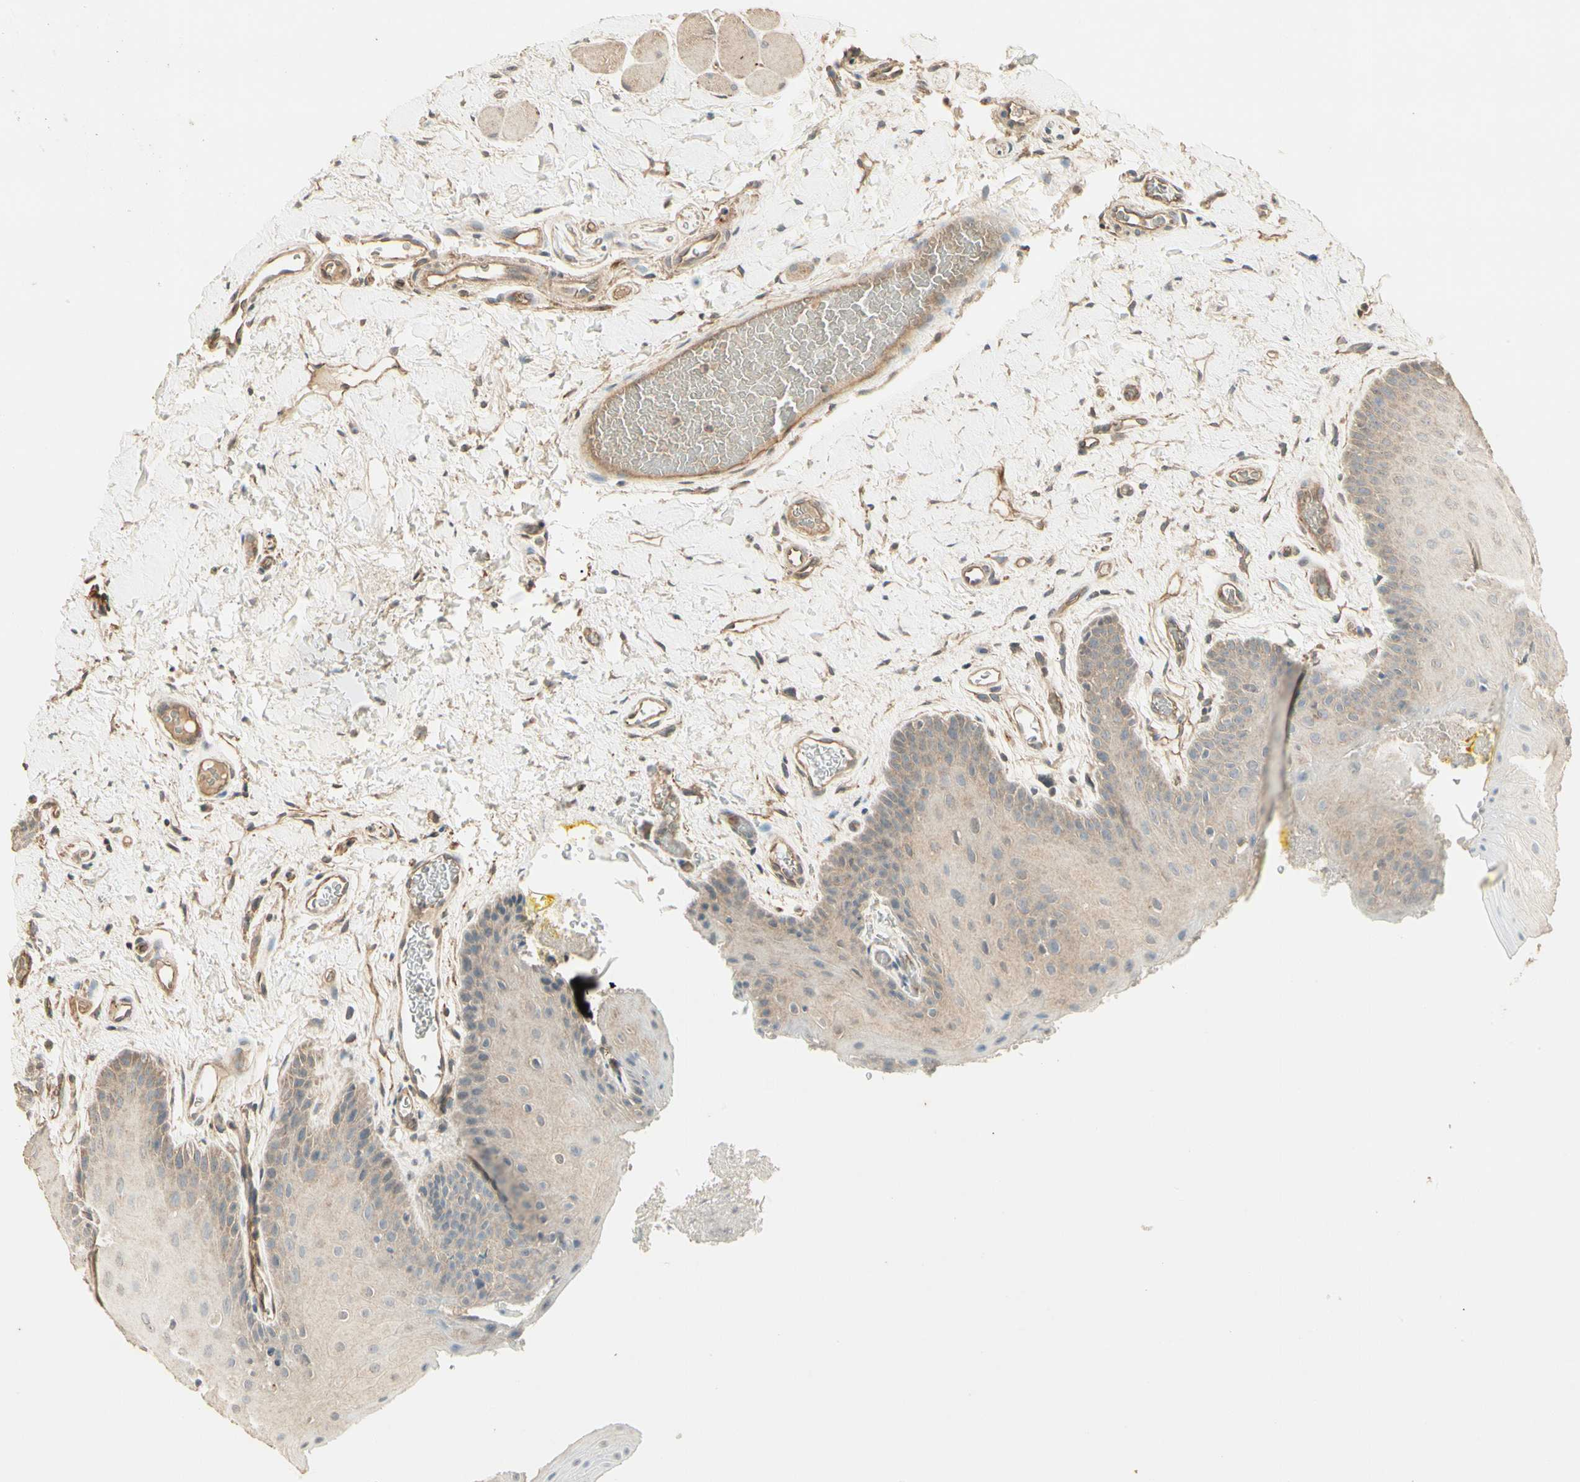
{"staining": {"intensity": "moderate", "quantity": "<25%", "location": "cytoplasmic/membranous"}, "tissue": "oral mucosa", "cell_type": "Squamous epithelial cells", "image_type": "normal", "snomed": [{"axis": "morphology", "description": "Normal tissue, NOS"}, {"axis": "topography", "description": "Oral tissue"}], "caption": "IHC of benign human oral mucosa displays low levels of moderate cytoplasmic/membranous expression in about <25% of squamous epithelial cells. (brown staining indicates protein expression, while blue staining denotes nuclei).", "gene": "RNF180", "patient": {"sex": "male", "age": 54}}